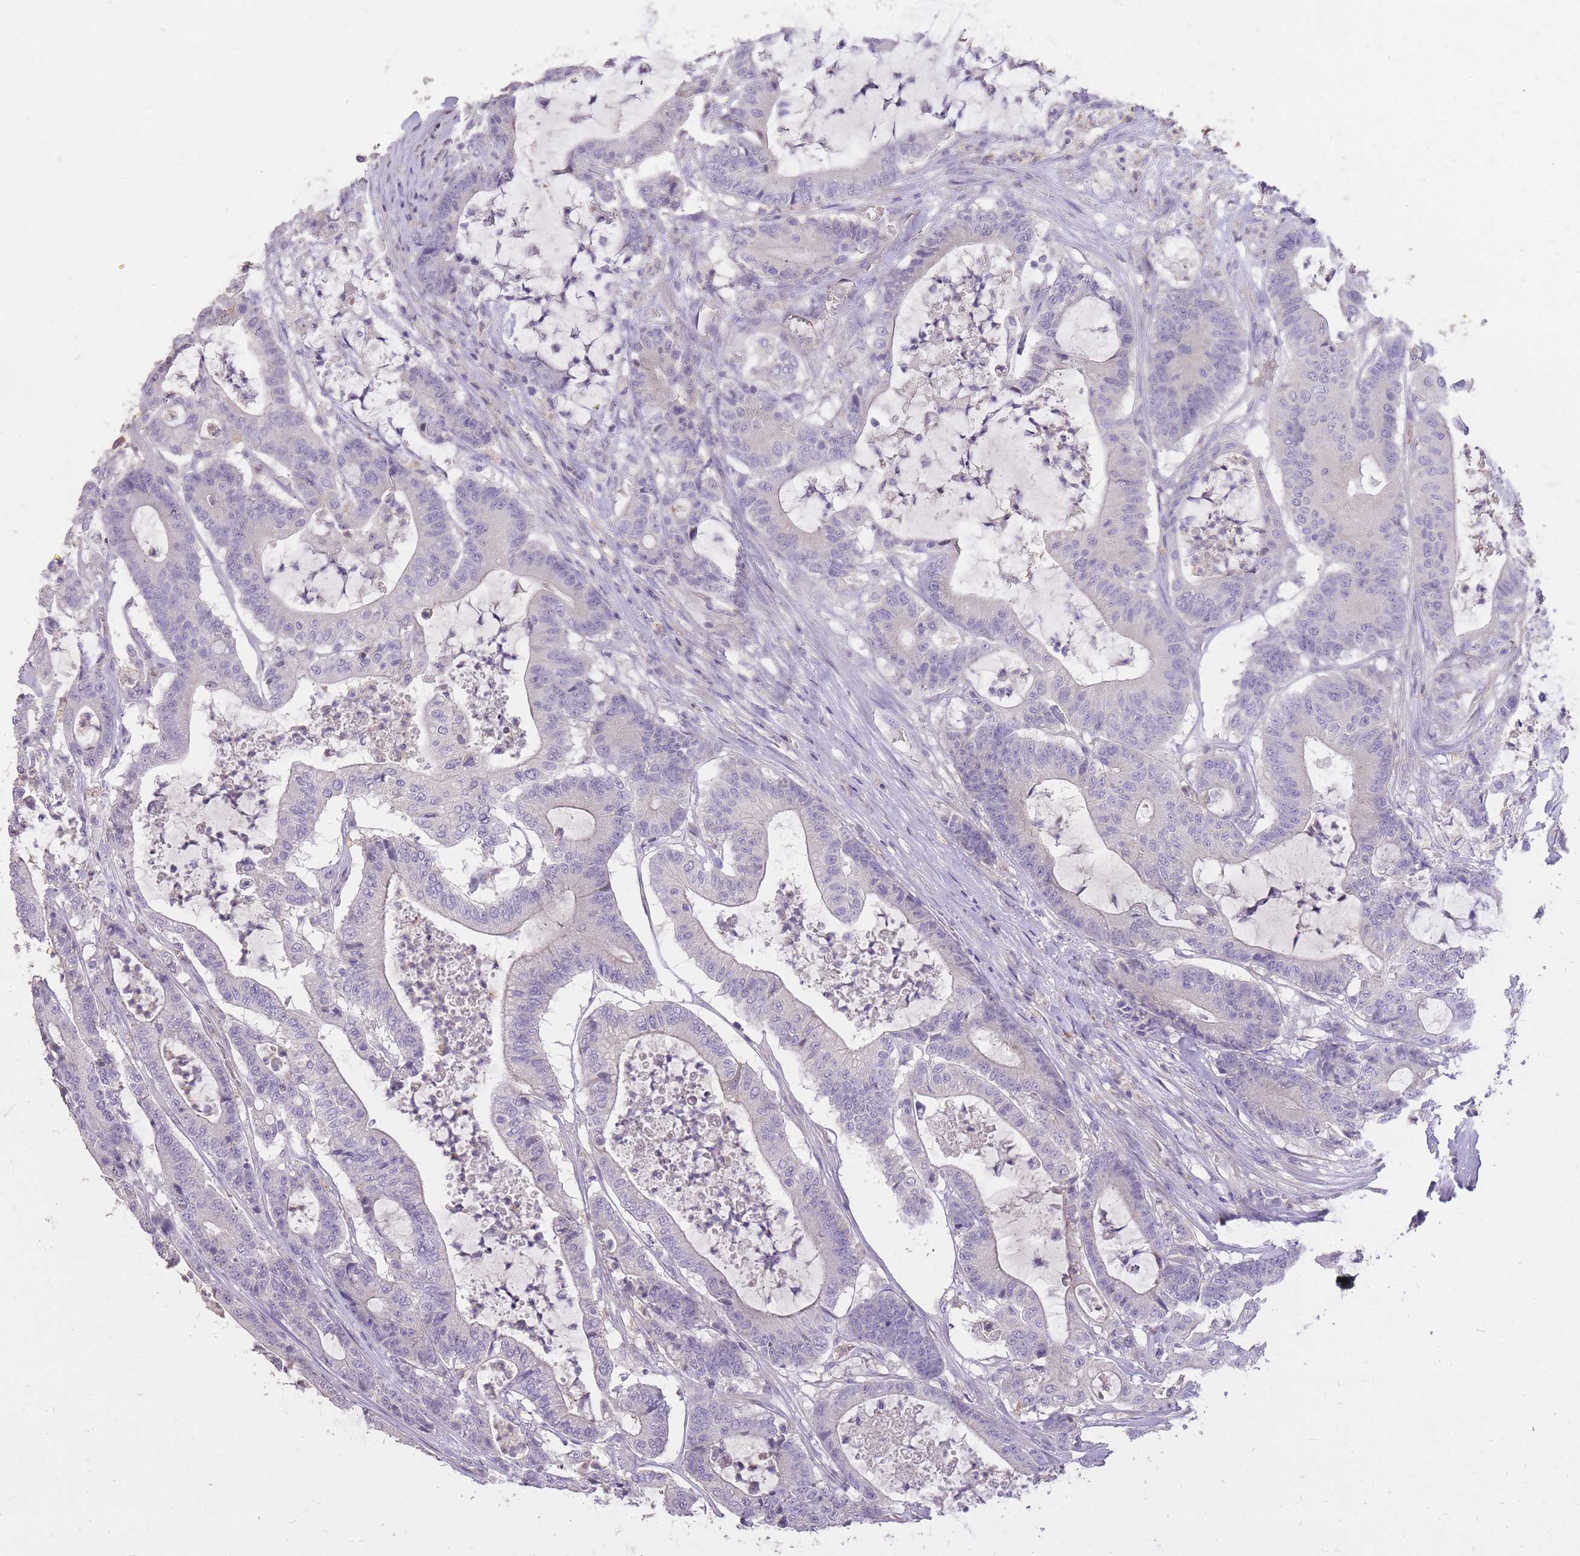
{"staining": {"intensity": "negative", "quantity": "none", "location": "none"}, "tissue": "colorectal cancer", "cell_type": "Tumor cells", "image_type": "cancer", "snomed": [{"axis": "morphology", "description": "Adenocarcinoma, NOS"}, {"axis": "topography", "description": "Colon"}], "caption": "Tumor cells are negative for brown protein staining in colorectal cancer (adenocarcinoma).", "gene": "FRG2C", "patient": {"sex": "female", "age": 84}}